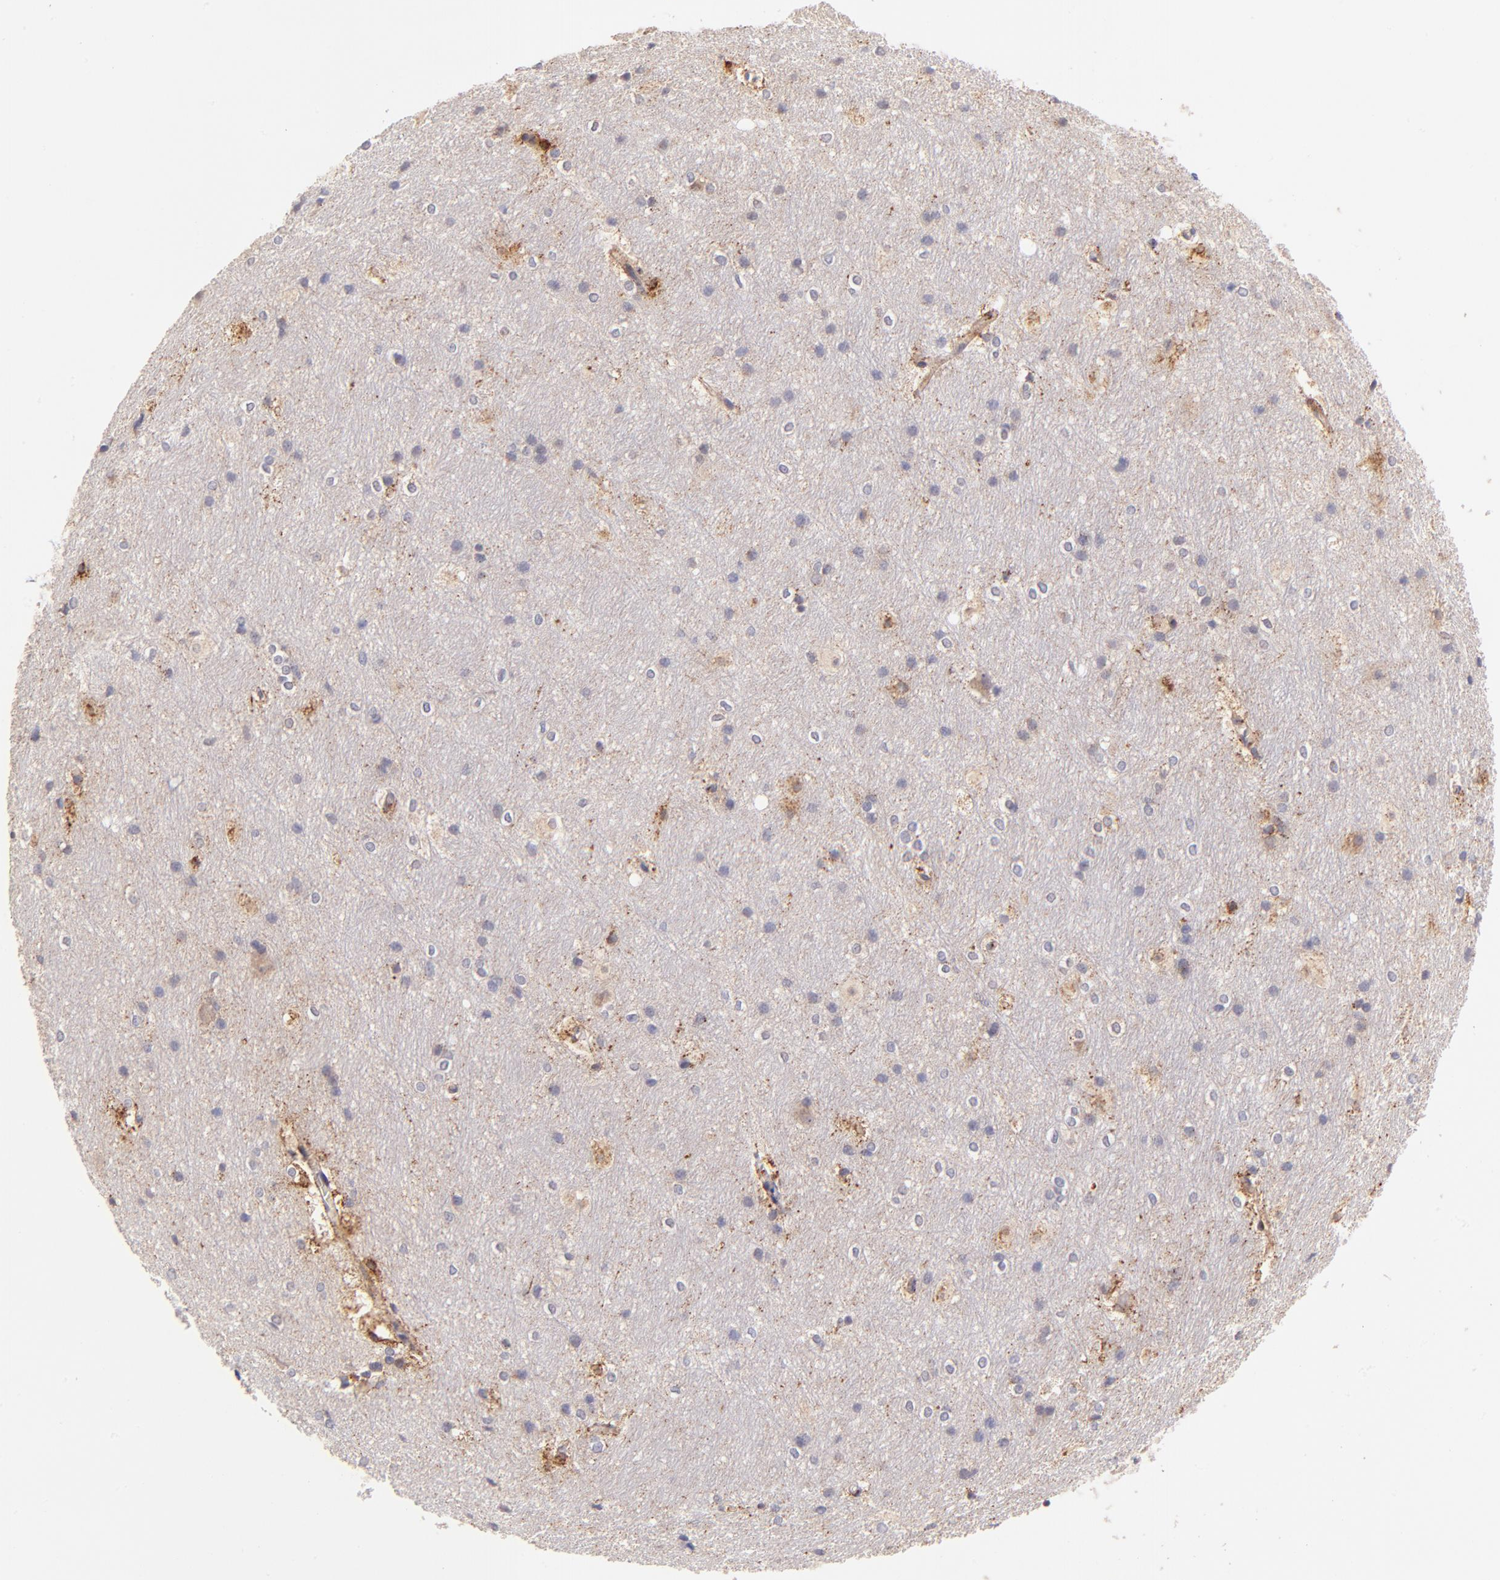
{"staining": {"intensity": "moderate", "quantity": "<25%", "location": "cytoplasmic/membranous"}, "tissue": "hippocampus", "cell_type": "Glial cells", "image_type": "normal", "snomed": [{"axis": "morphology", "description": "Normal tissue, NOS"}, {"axis": "topography", "description": "Hippocampus"}], "caption": "This photomicrograph reveals immunohistochemistry staining of normal hippocampus, with low moderate cytoplasmic/membranous expression in about <25% of glial cells.", "gene": "SPARC", "patient": {"sex": "female", "age": 19}}